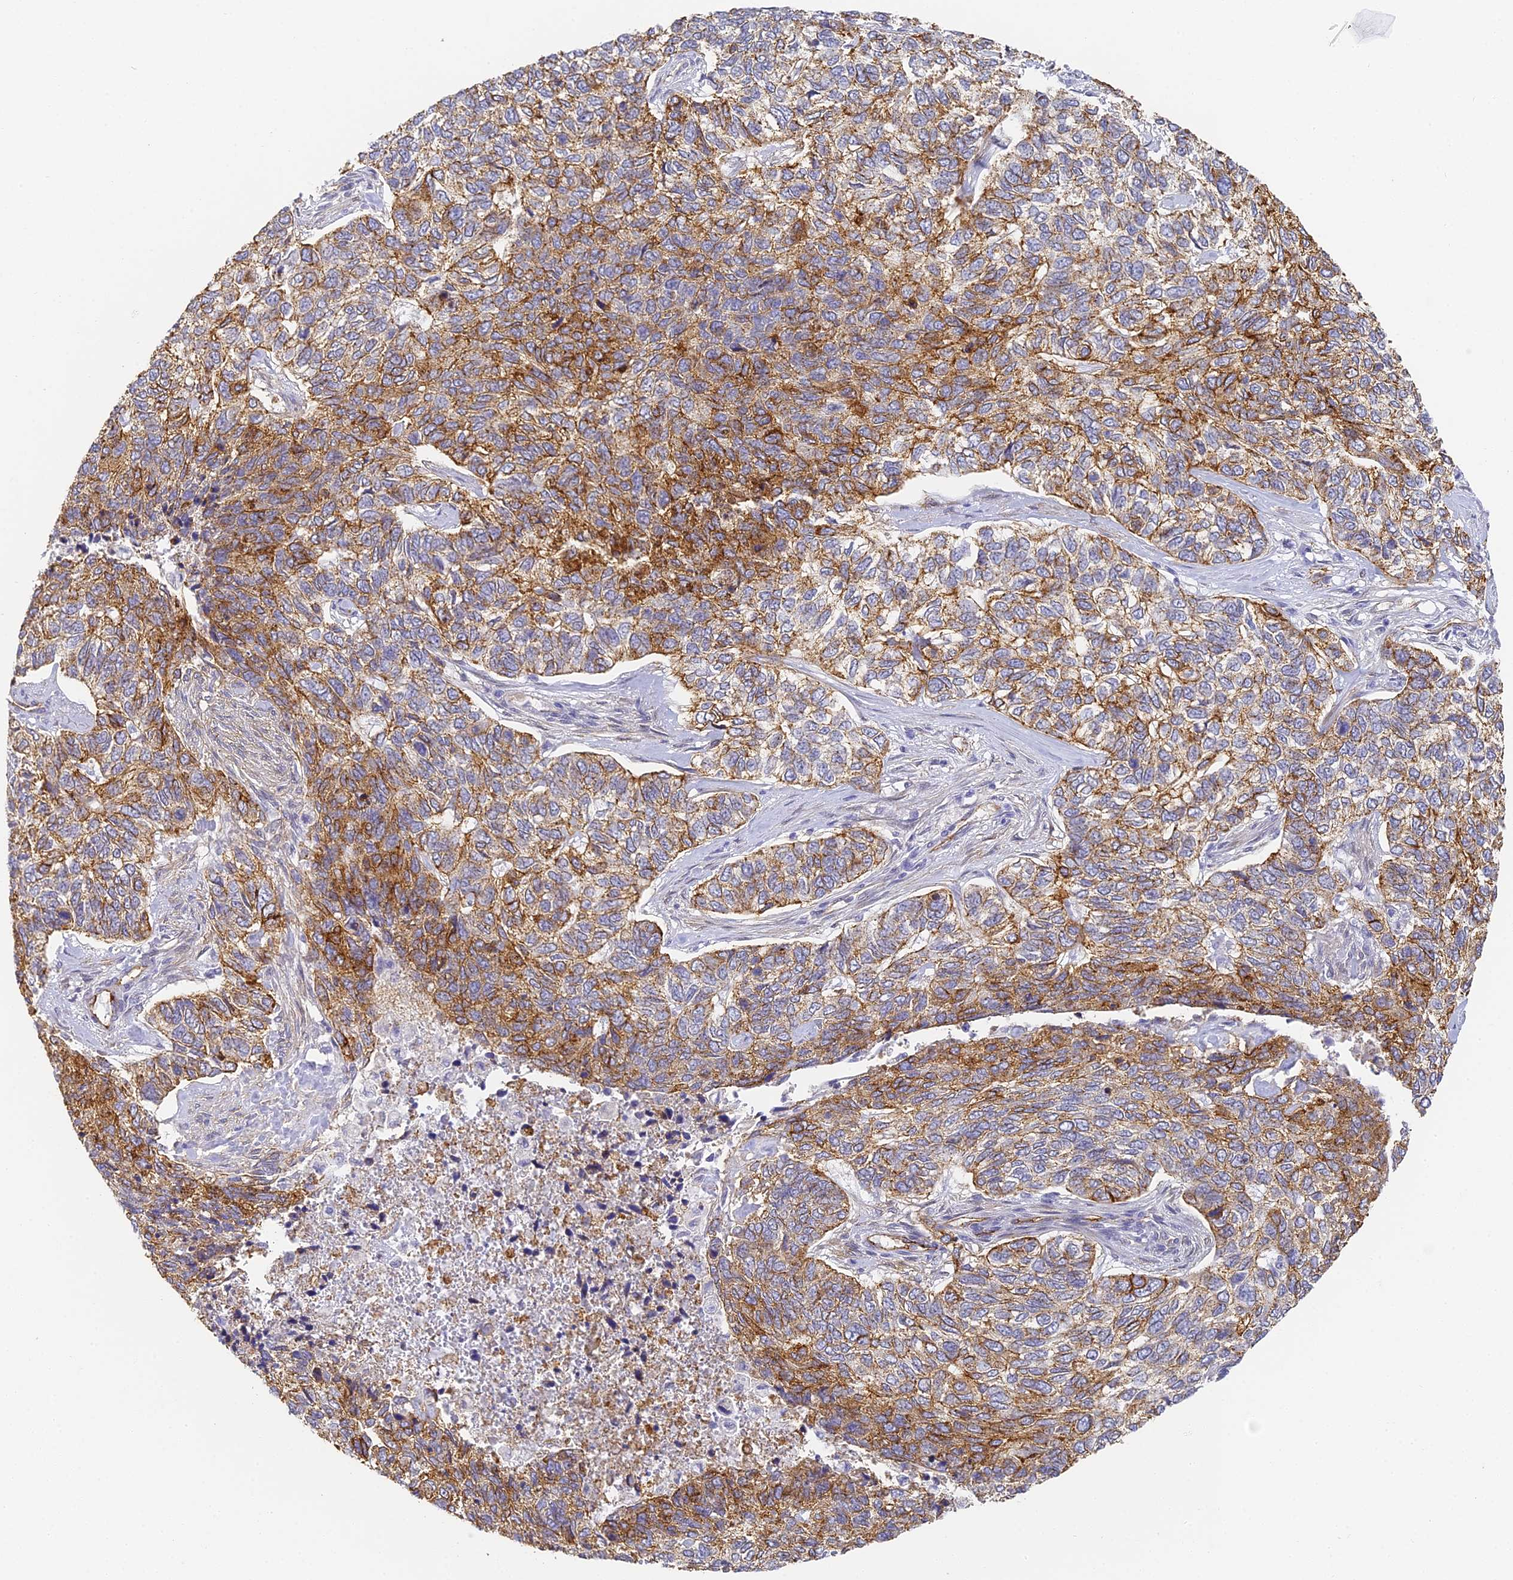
{"staining": {"intensity": "strong", "quantity": "25%-75%", "location": "cytoplasmic/membranous"}, "tissue": "skin cancer", "cell_type": "Tumor cells", "image_type": "cancer", "snomed": [{"axis": "morphology", "description": "Basal cell carcinoma"}, {"axis": "topography", "description": "Skin"}], "caption": "This micrograph reveals skin basal cell carcinoma stained with immunohistochemistry (IHC) to label a protein in brown. The cytoplasmic/membranous of tumor cells show strong positivity for the protein. Nuclei are counter-stained blue.", "gene": "GJA1", "patient": {"sex": "female", "age": 65}}